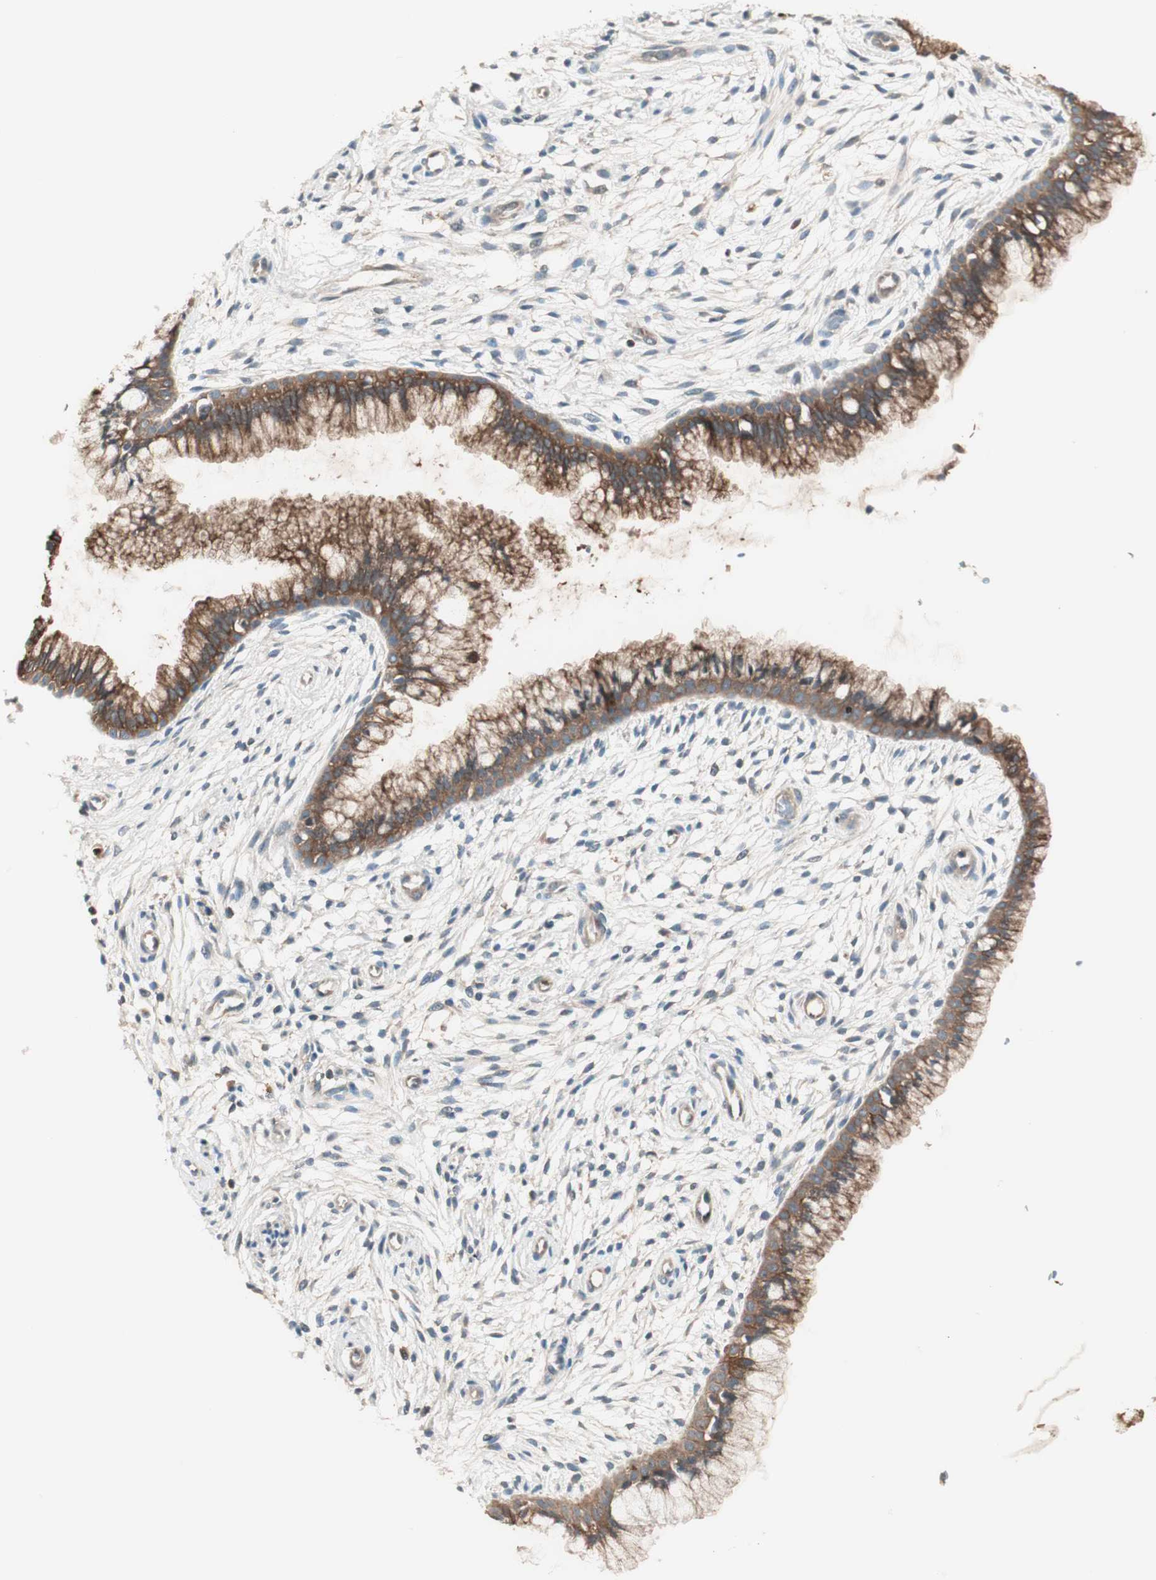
{"staining": {"intensity": "strong", "quantity": ">75%", "location": "cytoplasmic/membranous"}, "tissue": "cervix", "cell_type": "Glandular cells", "image_type": "normal", "snomed": [{"axis": "morphology", "description": "Normal tissue, NOS"}, {"axis": "topography", "description": "Cervix"}], "caption": "DAB (3,3'-diaminobenzidine) immunohistochemical staining of unremarkable human cervix exhibits strong cytoplasmic/membranous protein expression in approximately >75% of glandular cells.", "gene": "TSG101", "patient": {"sex": "female", "age": 39}}